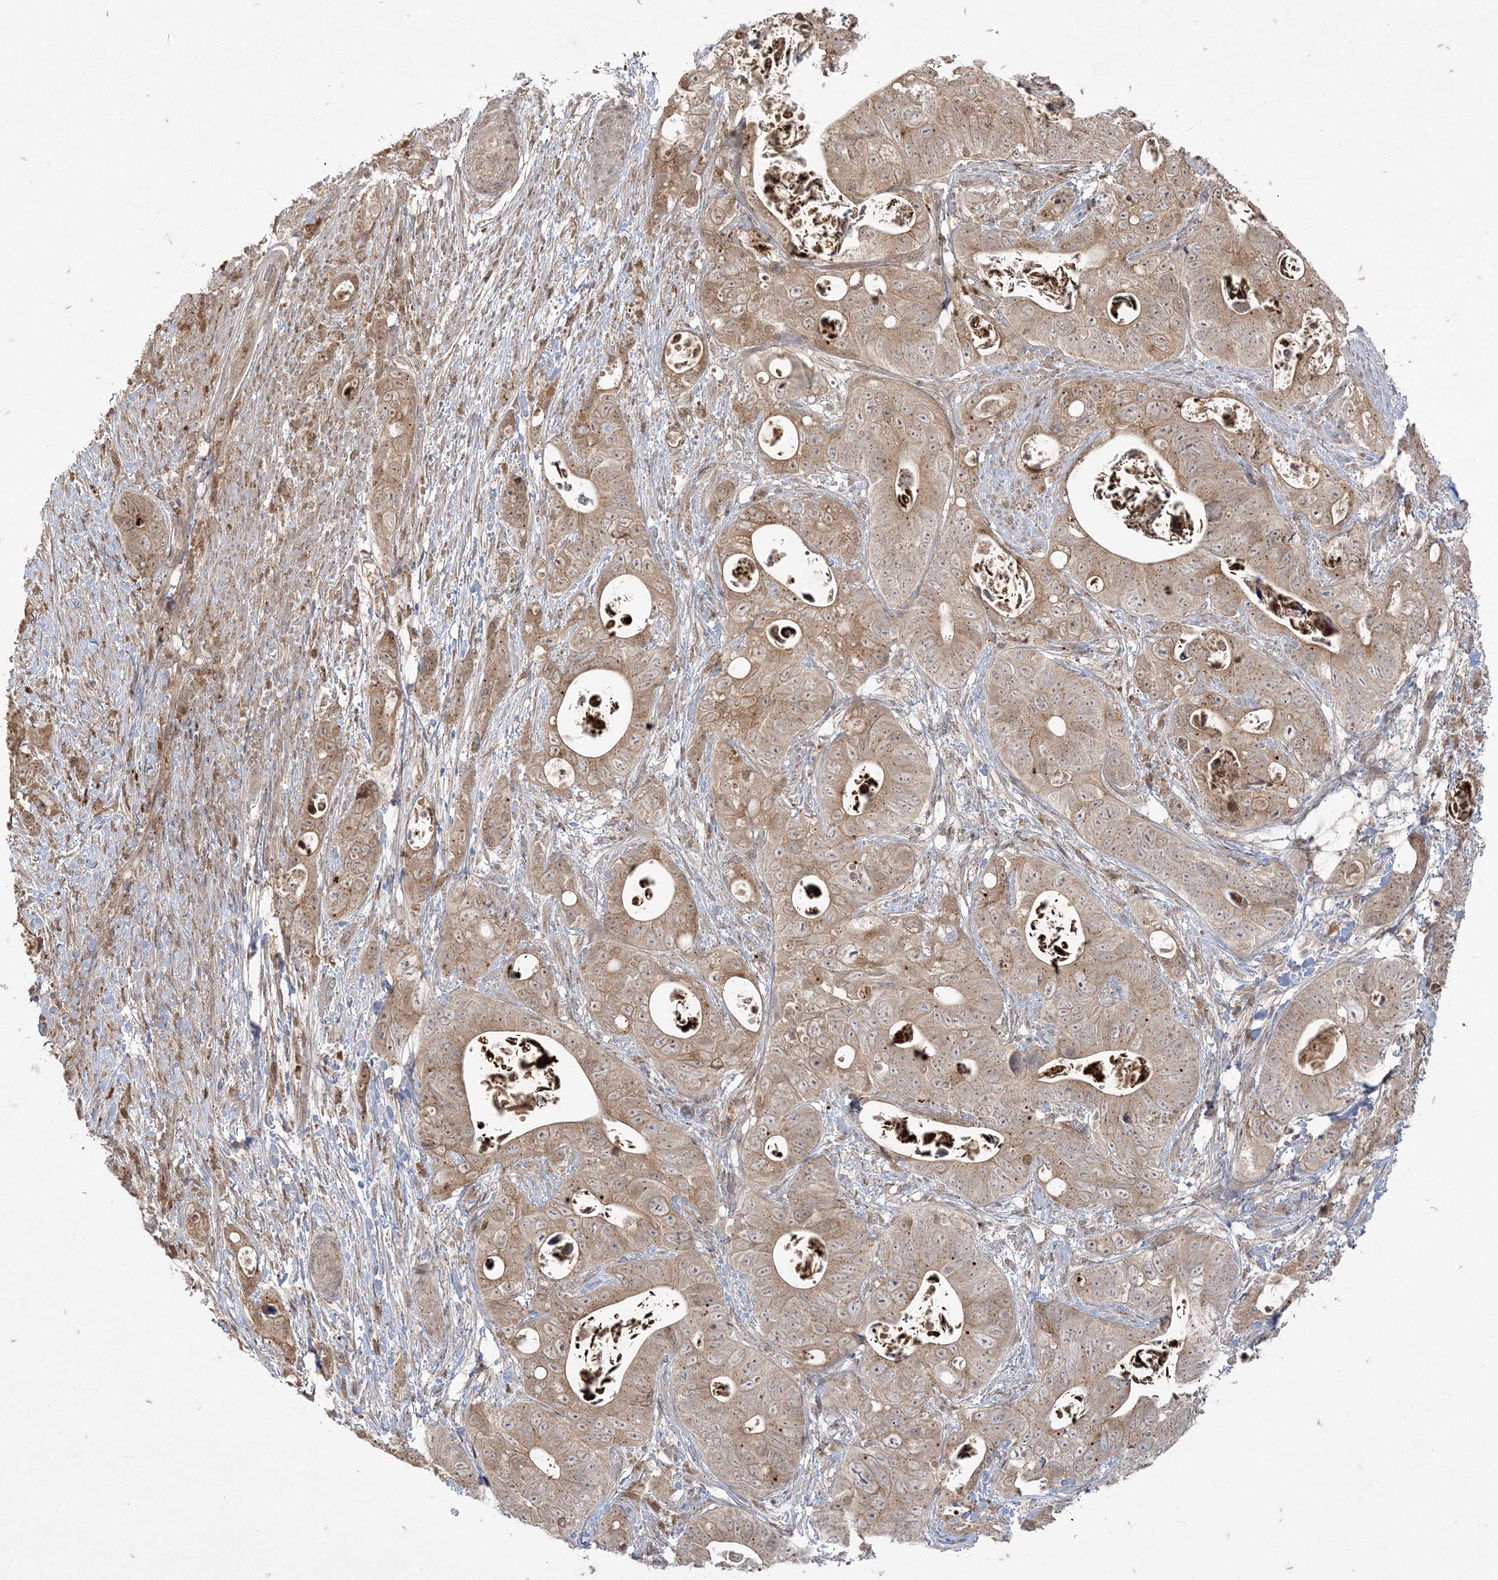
{"staining": {"intensity": "moderate", "quantity": ">75%", "location": "cytoplasmic/membranous"}, "tissue": "stomach cancer", "cell_type": "Tumor cells", "image_type": "cancer", "snomed": [{"axis": "morphology", "description": "Adenocarcinoma, NOS"}, {"axis": "topography", "description": "Stomach"}], "caption": "Stomach cancer stained with immunohistochemistry displays moderate cytoplasmic/membranous positivity in approximately >75% of tumor cells.", "gene": "RRAS", "patient": {"sex": "female", "age": 89}}